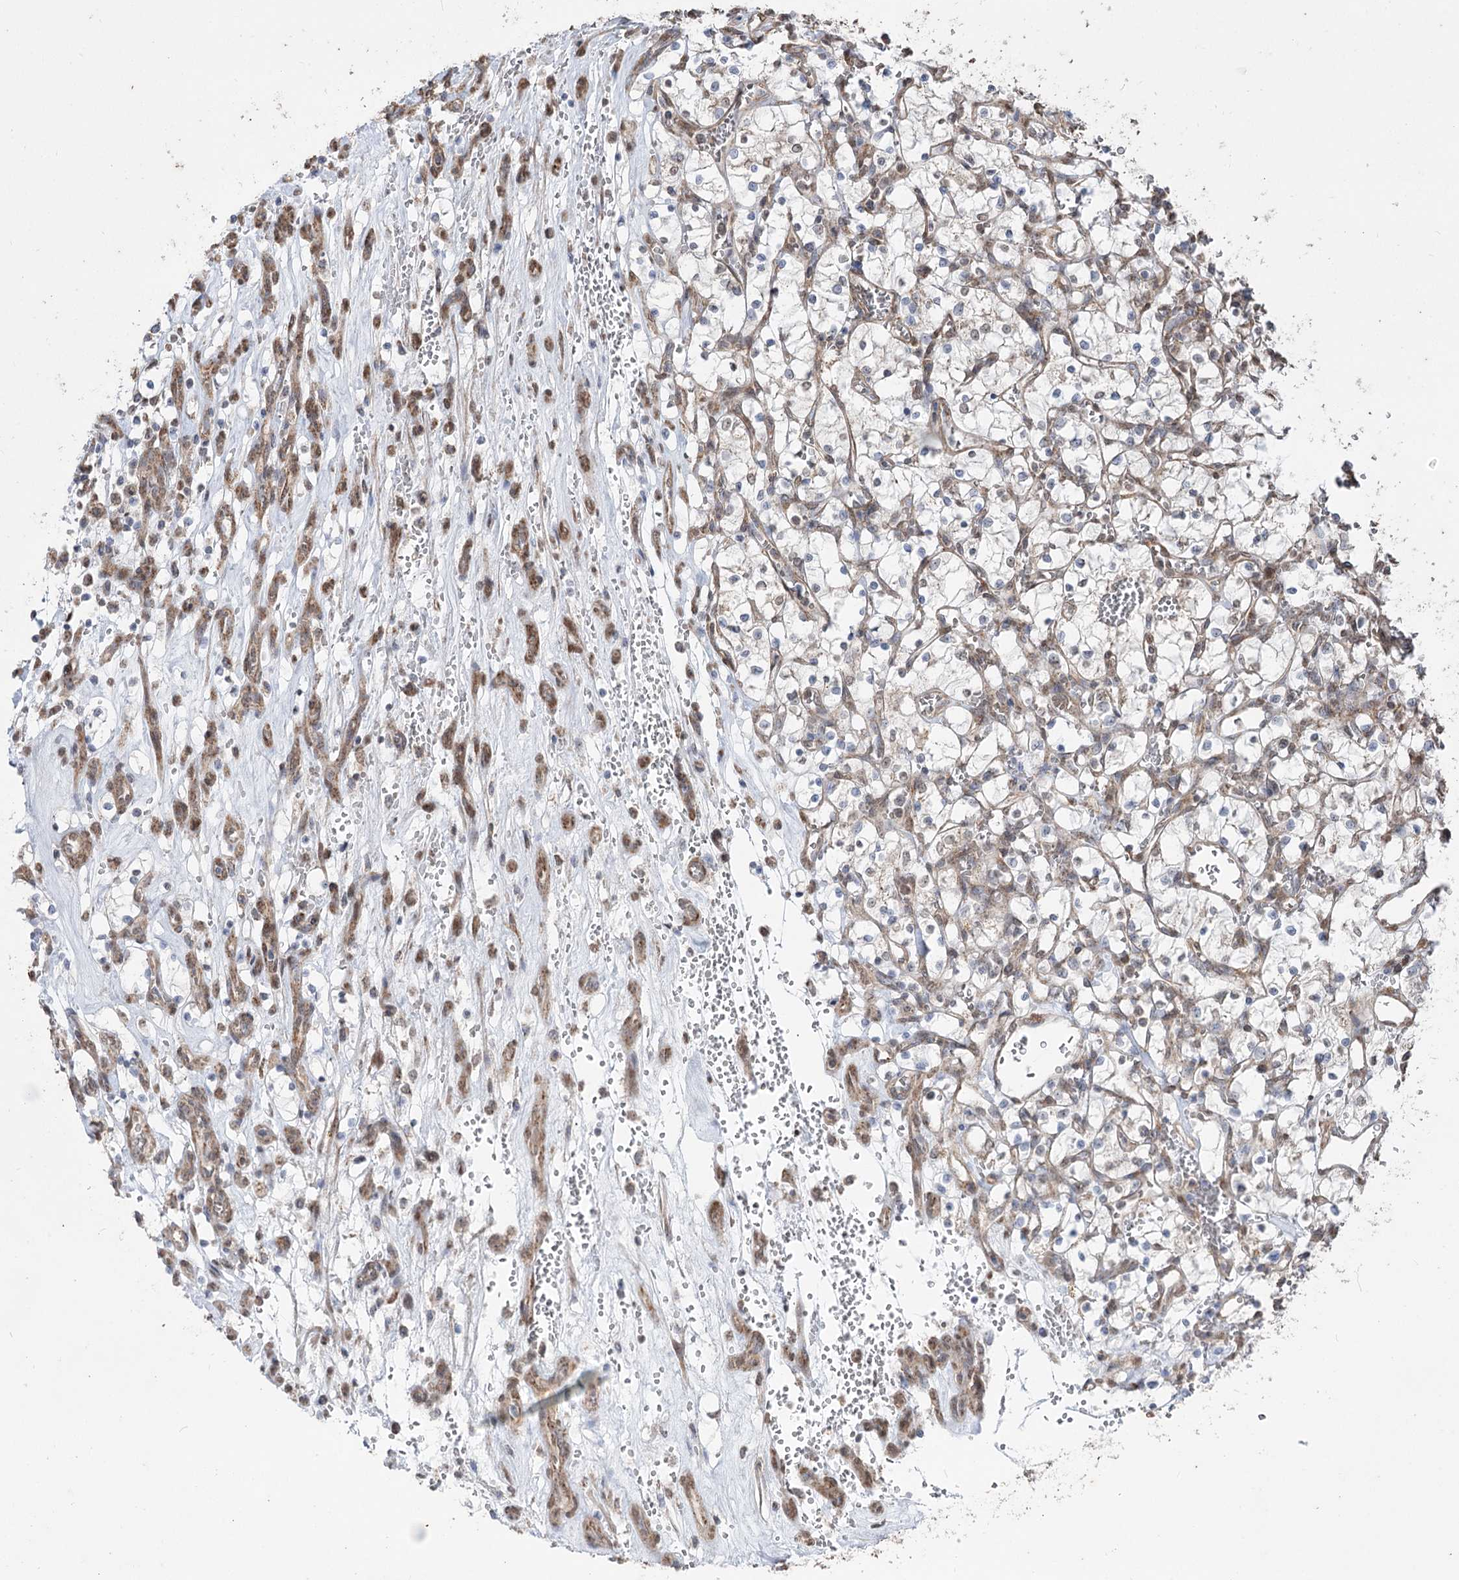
{"staining": {"intensity": "negative", "quantity": "none", "location": "none"}, "tissue": "renal cancer", "cell_type": "Tumor cells", "image_type": "cancer", "snomed": [{"axis": "morphology", "description": "Adenocarcinoma, NOS"}, {"axis": "topography", "description": "Kidney"}], "caption": "Histopathology image shows no protein staining in tumor cells of renal cancer tissue.", "gene": "ZSCAN23", "patient": {"sex": "female", "age": 69}}